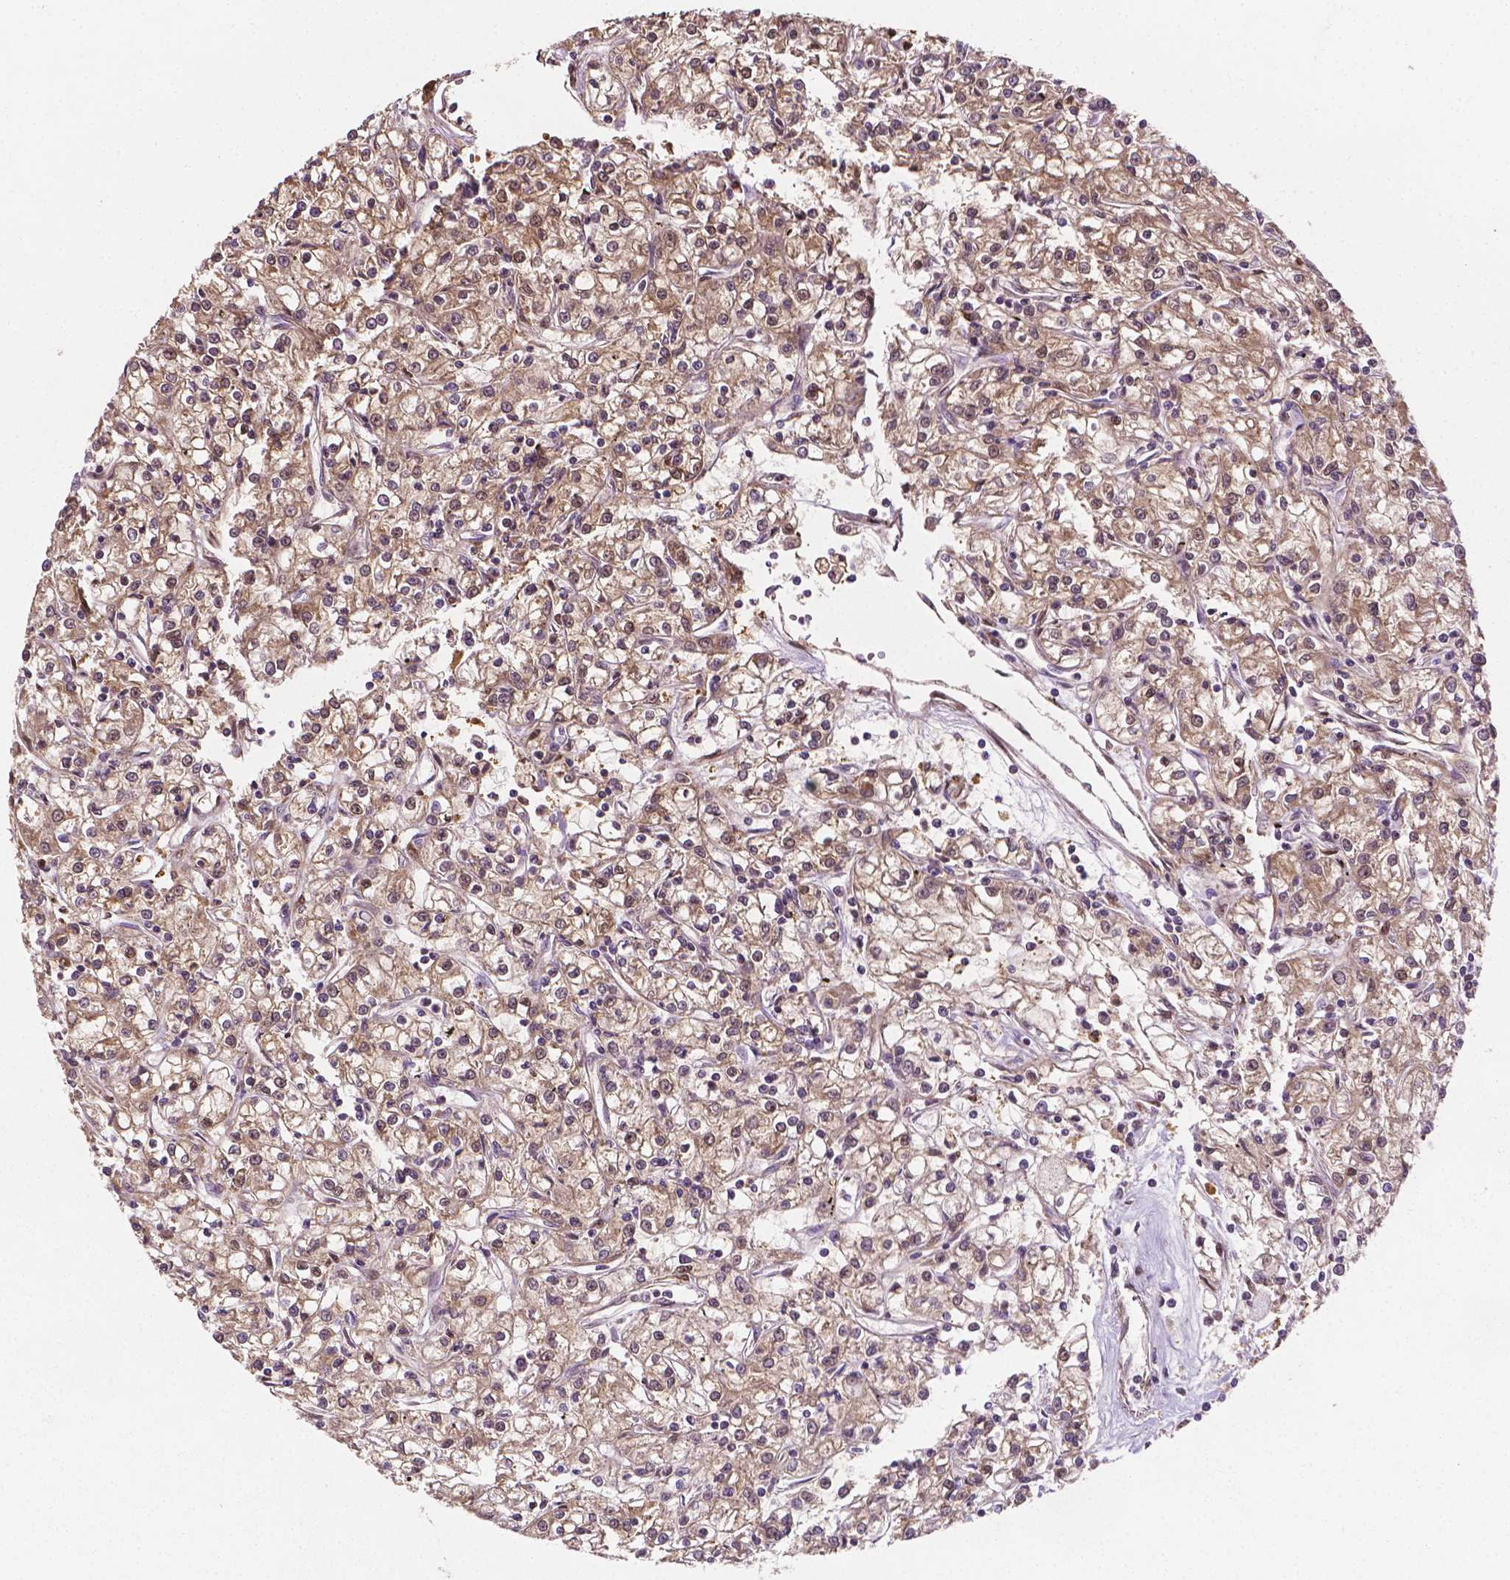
{"staining": {"intensity": "weak", "quantity": "<25%", "location": "cytoplasmic/membranous"}, "tissue": "renal cancer", "cell_type": "Tumor cells", "image_type": "cancer", "snomed": [{"axis": "morphology", "description": "Adenocarcinoma, NOS"}, {"axis": "topography", "description": "Kidney"}], "caption": "High power microscopy micrograph of an immunohistochemistry image of renal cancer (adenocarcinoma), revealing no significant positivity in tumor cells.", "gene": "YAP1", "patient": {"sex": "female", "age": 59}}